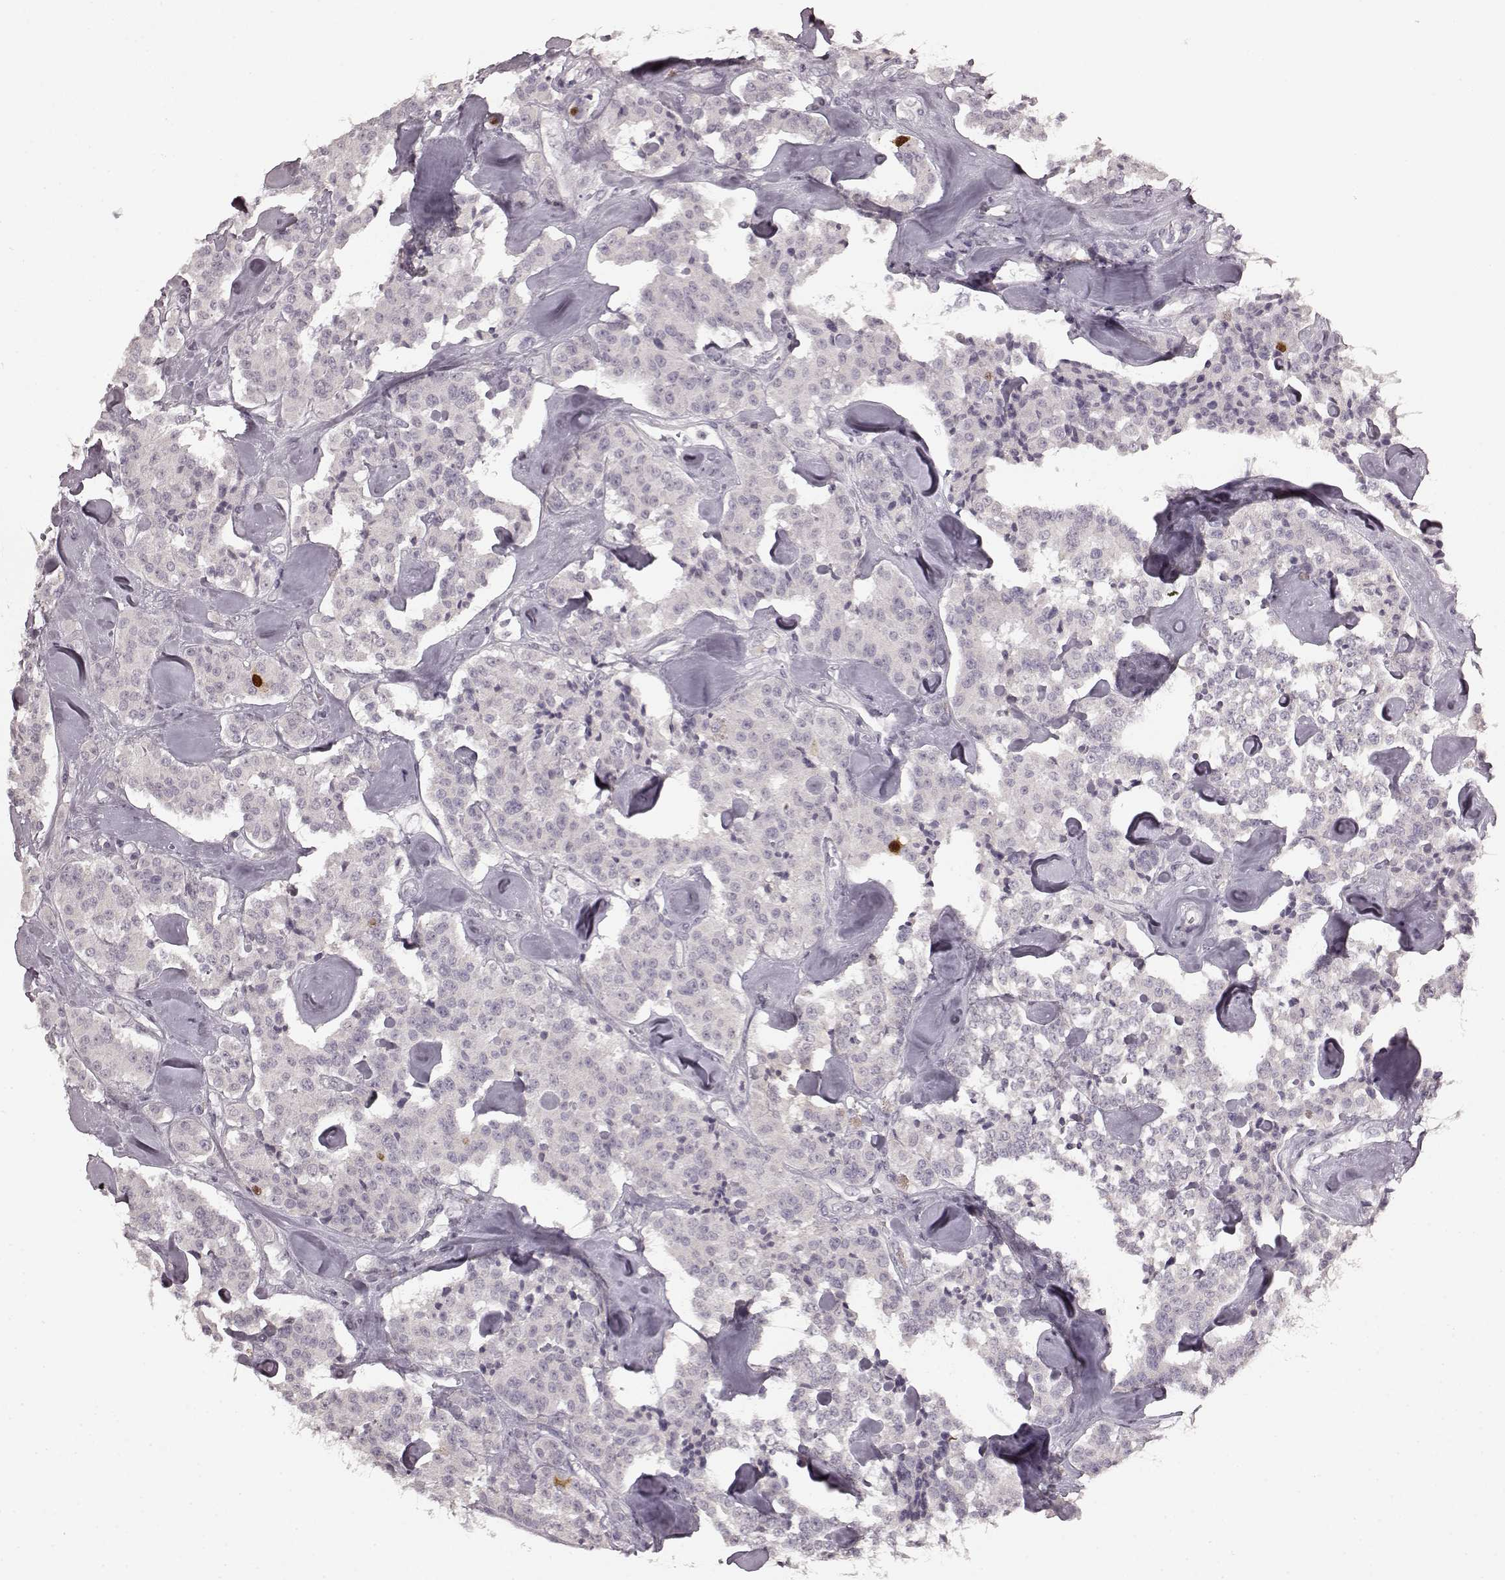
{"staining": {"intensity": "strong", "quantity": "<25%", "location": "nuclear"}, "tissue": "carcinoid", "cell_type": "Tumor cells", "image_type": "cancer", "snomed": [{"axis": "morphology", "description": "Carcinoid, malignant, NOS"}, {"axis": "topography", "description": "Pancreas"}], "caption": "The immunohistochemical stain highlights strong nuclear staining in tumor cells of carcinoid tissue. The staining is performed using DAB brown chromogen to label protein expression. The nuclei are counter-stained blue using hematoxylin.", "gene": "CCNA2", "patient": {"sex": "male", "age": 41}}